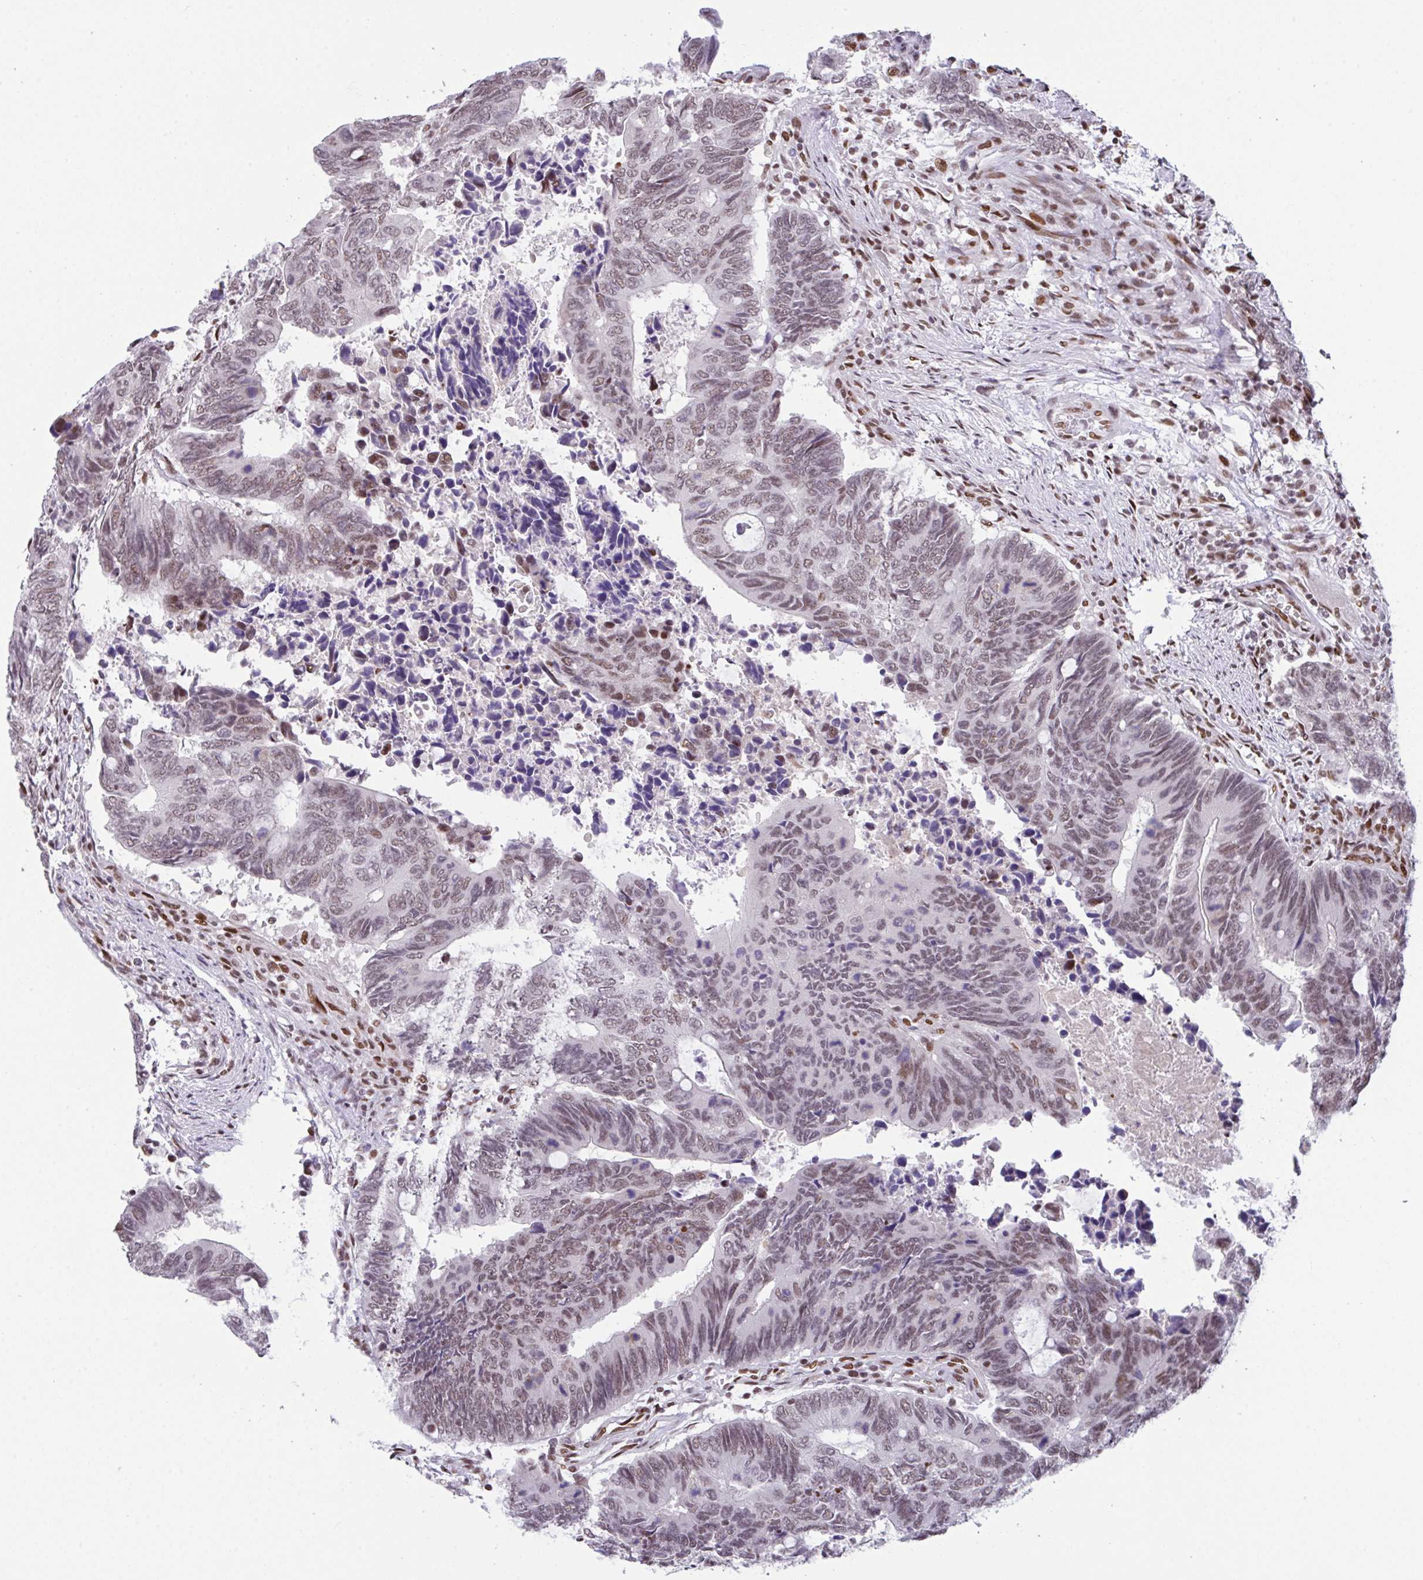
{"staining": {"intensity": "weak", "quantity": ">75%", "location": "nuclear"}, "tissue": "colorectal cancer", "cell_type": "Tumor cells", "image_type": "cancer", "snomed": [{"axis": "morphology", "description": "Adenocarcinoma, NOS"}, {"axis": "topography", "description": "Colon"}], "caption": "The image demonstrates staining of colorectal cancer (adenocarcinoma), revealing weak nuclear protein staining (brown color) within tumor cells. (brown staining indicates protein expression, while blue staining denotes nuclei).", "gene": "CLP1", "patient": {"sex": "male", "age": 87}}